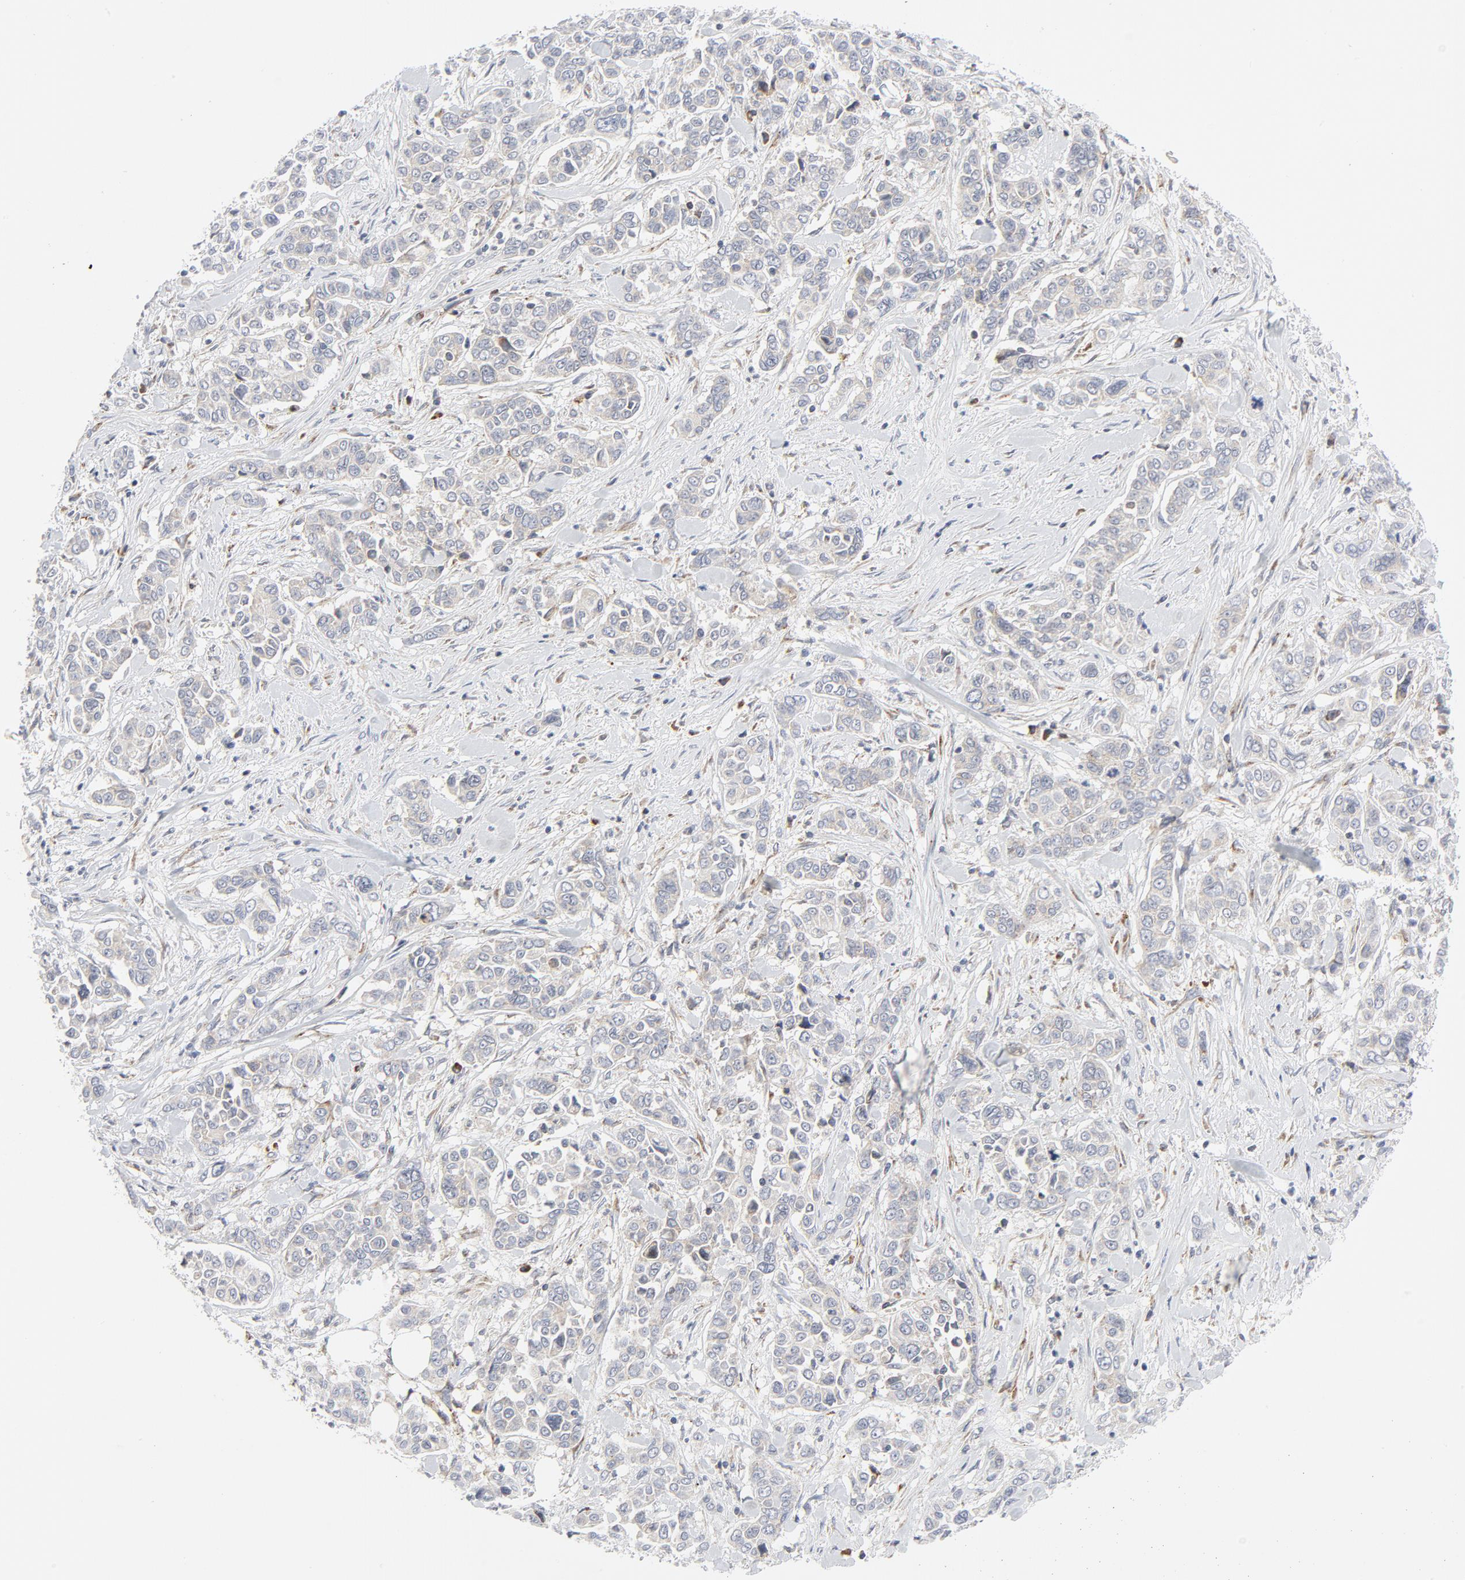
{"staining": {"intensity": "weak", "quantity": "25%-75%", "location": "cytoplasmic/membranous"}, "tissue": "pancreatic cancer", "cell_type": "Tumor cells", "image_type": "cancer", "snomed": [{"axis": "morphology", "description": "Adenocarcinoma, NOS"}, {"axis": "topography", "description": "Pancreas"}], "caption": "An IHC photomicrograph of tumor tissue is shown. Protein staining in brown highlights weak cytoplasmic/membranous positivity in adenocarcinoma (pancreatic) within tumor cells.", "gene": "LRP6", "patient": {"sex": "female", "age": 52}}